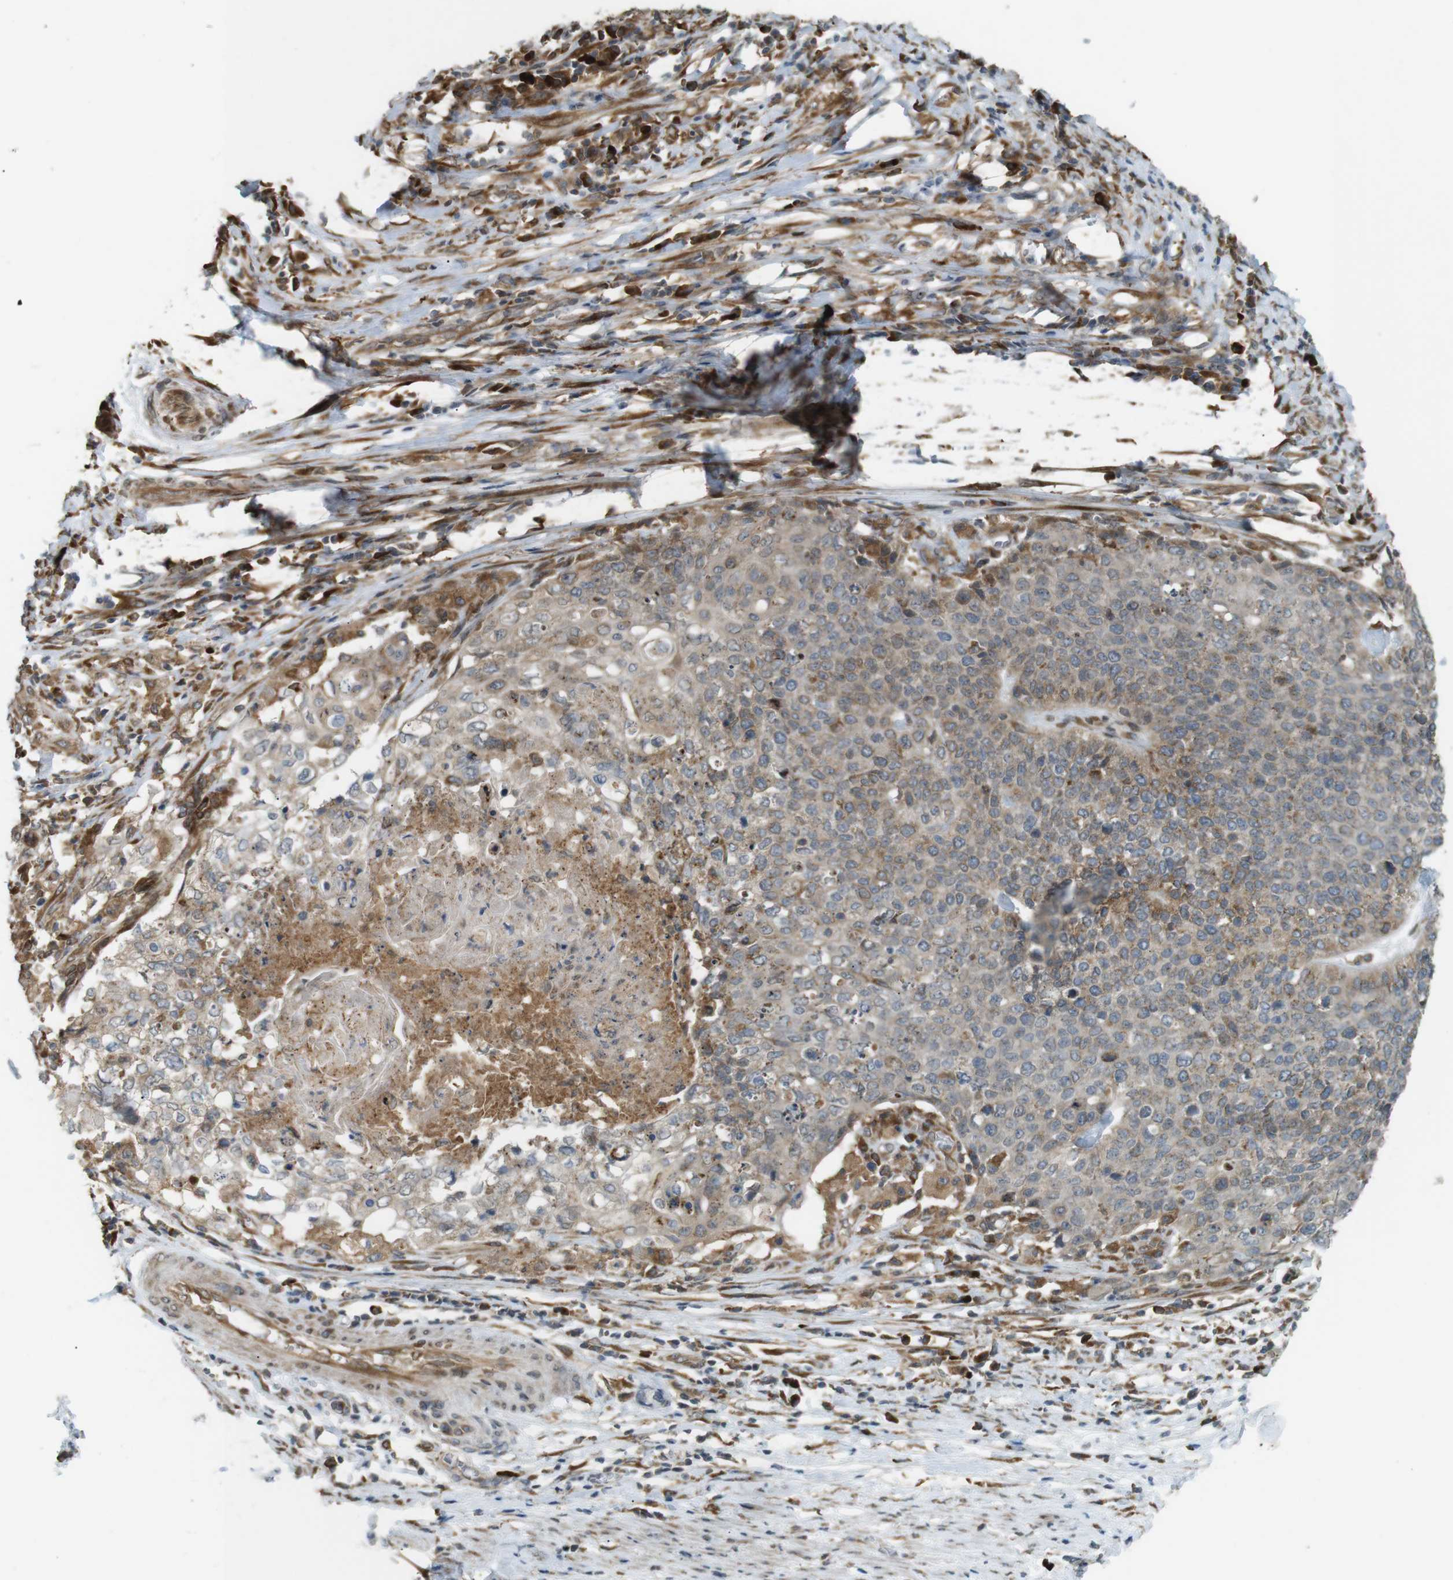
{"staining": {"intensity": "weak", "quantity": "<25%", "location": "cytoplasmic/membranous"}, "tissue": "cervical cancer", "cell_type": "Tumor cells", "image_type": "cancer", "snomed": [{"axis": "morphology", "description": "Squamous cell carcinoma, NOS"}, {"axis": "topography", "description": "Cervix"}], "caption": "Immunohistochemical staining of squamous cell carcinoma (cervical) reveals no significant positivity in tumor cells. Nuclei are stained in blue.", "gene": "TMED4", "patient": {"sex": "female", "age": 39}}